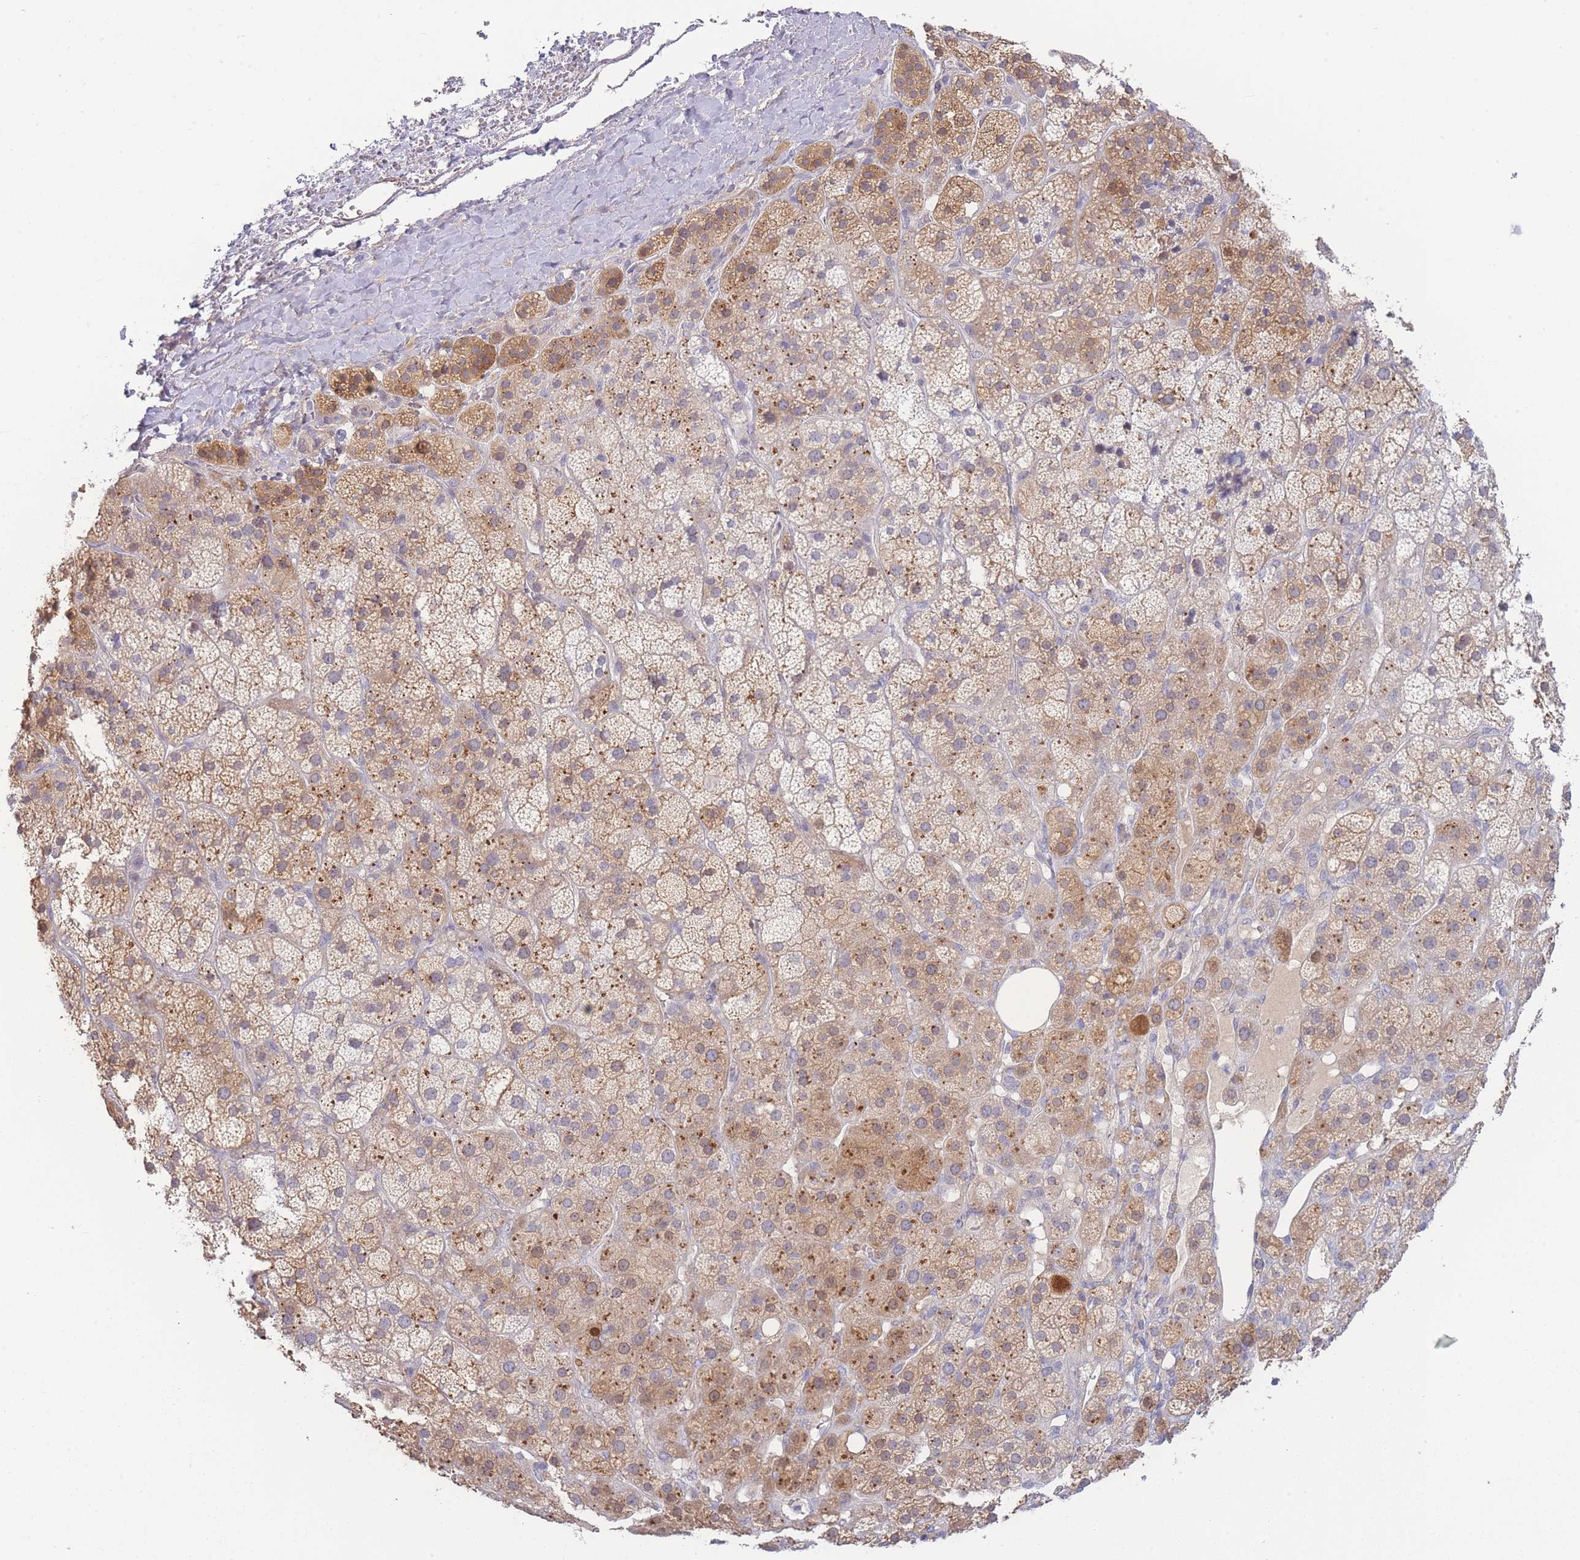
{"staining": {"intensity": "moderate", "quantity": "25%-75%", "location": "cytoplasmic/membranous"}, "tissue": "adrenal gland", "cell_type": "Glandular cells", "image_type": "normal", "snomed": [{"axis": "morphology", "description": "Normal tissue, NOS"}, {"axis": "topography", "description": "Adrenal gland"}], "caption": "Protein staining displays moderate cytoplasmic/membranous positivity in about 25%-75% of glandular cells in normal adrenal gland.", "gene": "SPHKAP", "patient": {"sex": "female", "age": 70}}